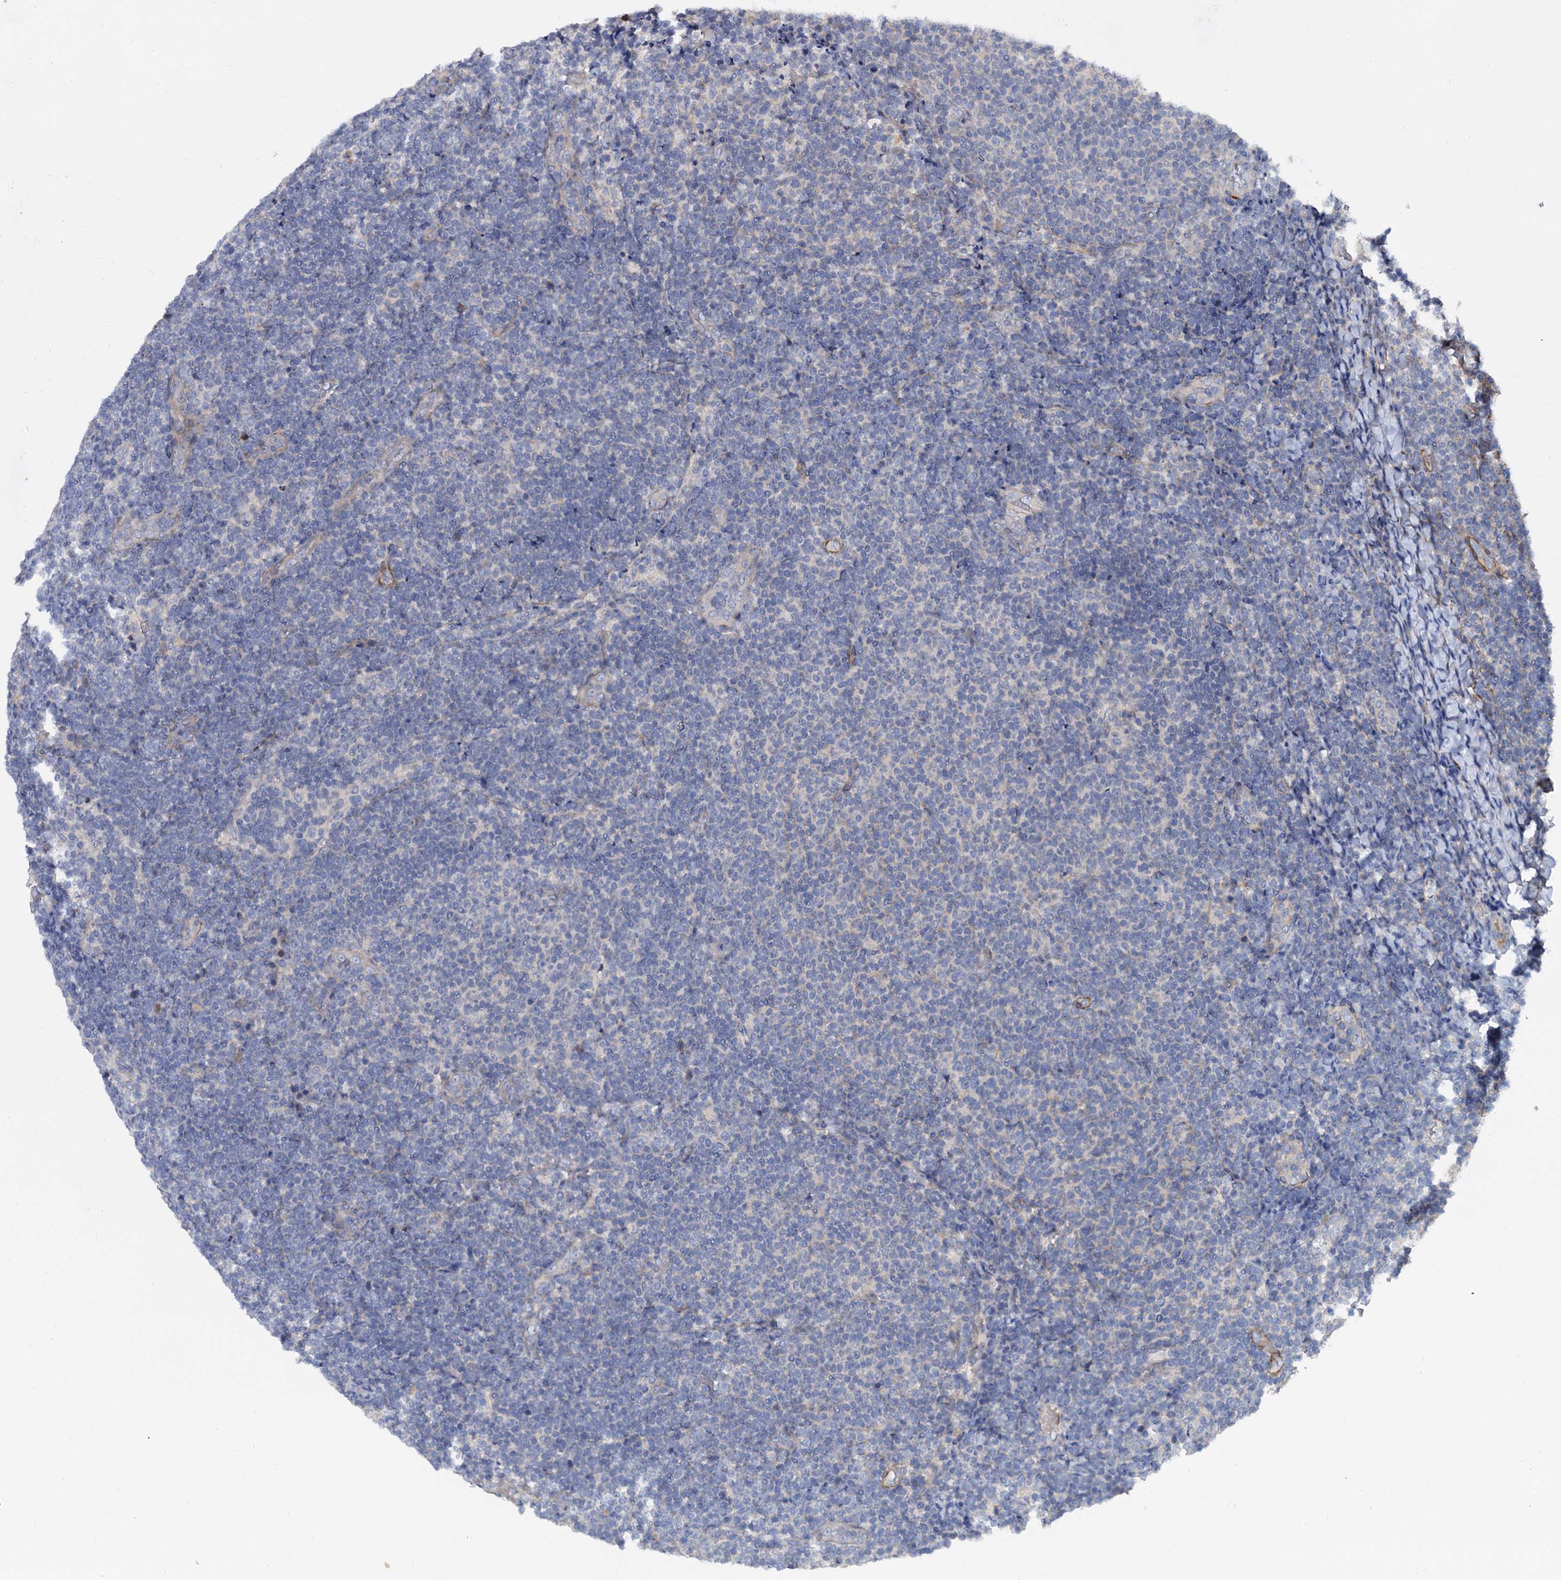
{"staining": {"intensity": "negative", "quantity": "none", "location": "none"}, "tissue": "lymphoma", "cell_type": "Tumor cells", "image_type": "cancer", "snomed": [{"axis": "morphology", "description": "Malignant lymphoma, non-Hodgkin's type, Low grade"}, {"axis": "topography", "description": "Lymph node"}], "caption": "Immunohistochemistry histopathology image of neoplastic tissue: human malignant lymphoma, non-Hodgkin's type (low-grade) stained with DAB shows no significant protein expression in tumor cells. (DAB (3,3'-diaminobenzidine) IHC with hematoxylin counter stain).", "gene": "ISM2", "patient": {"sex": "male", "age": 66}}